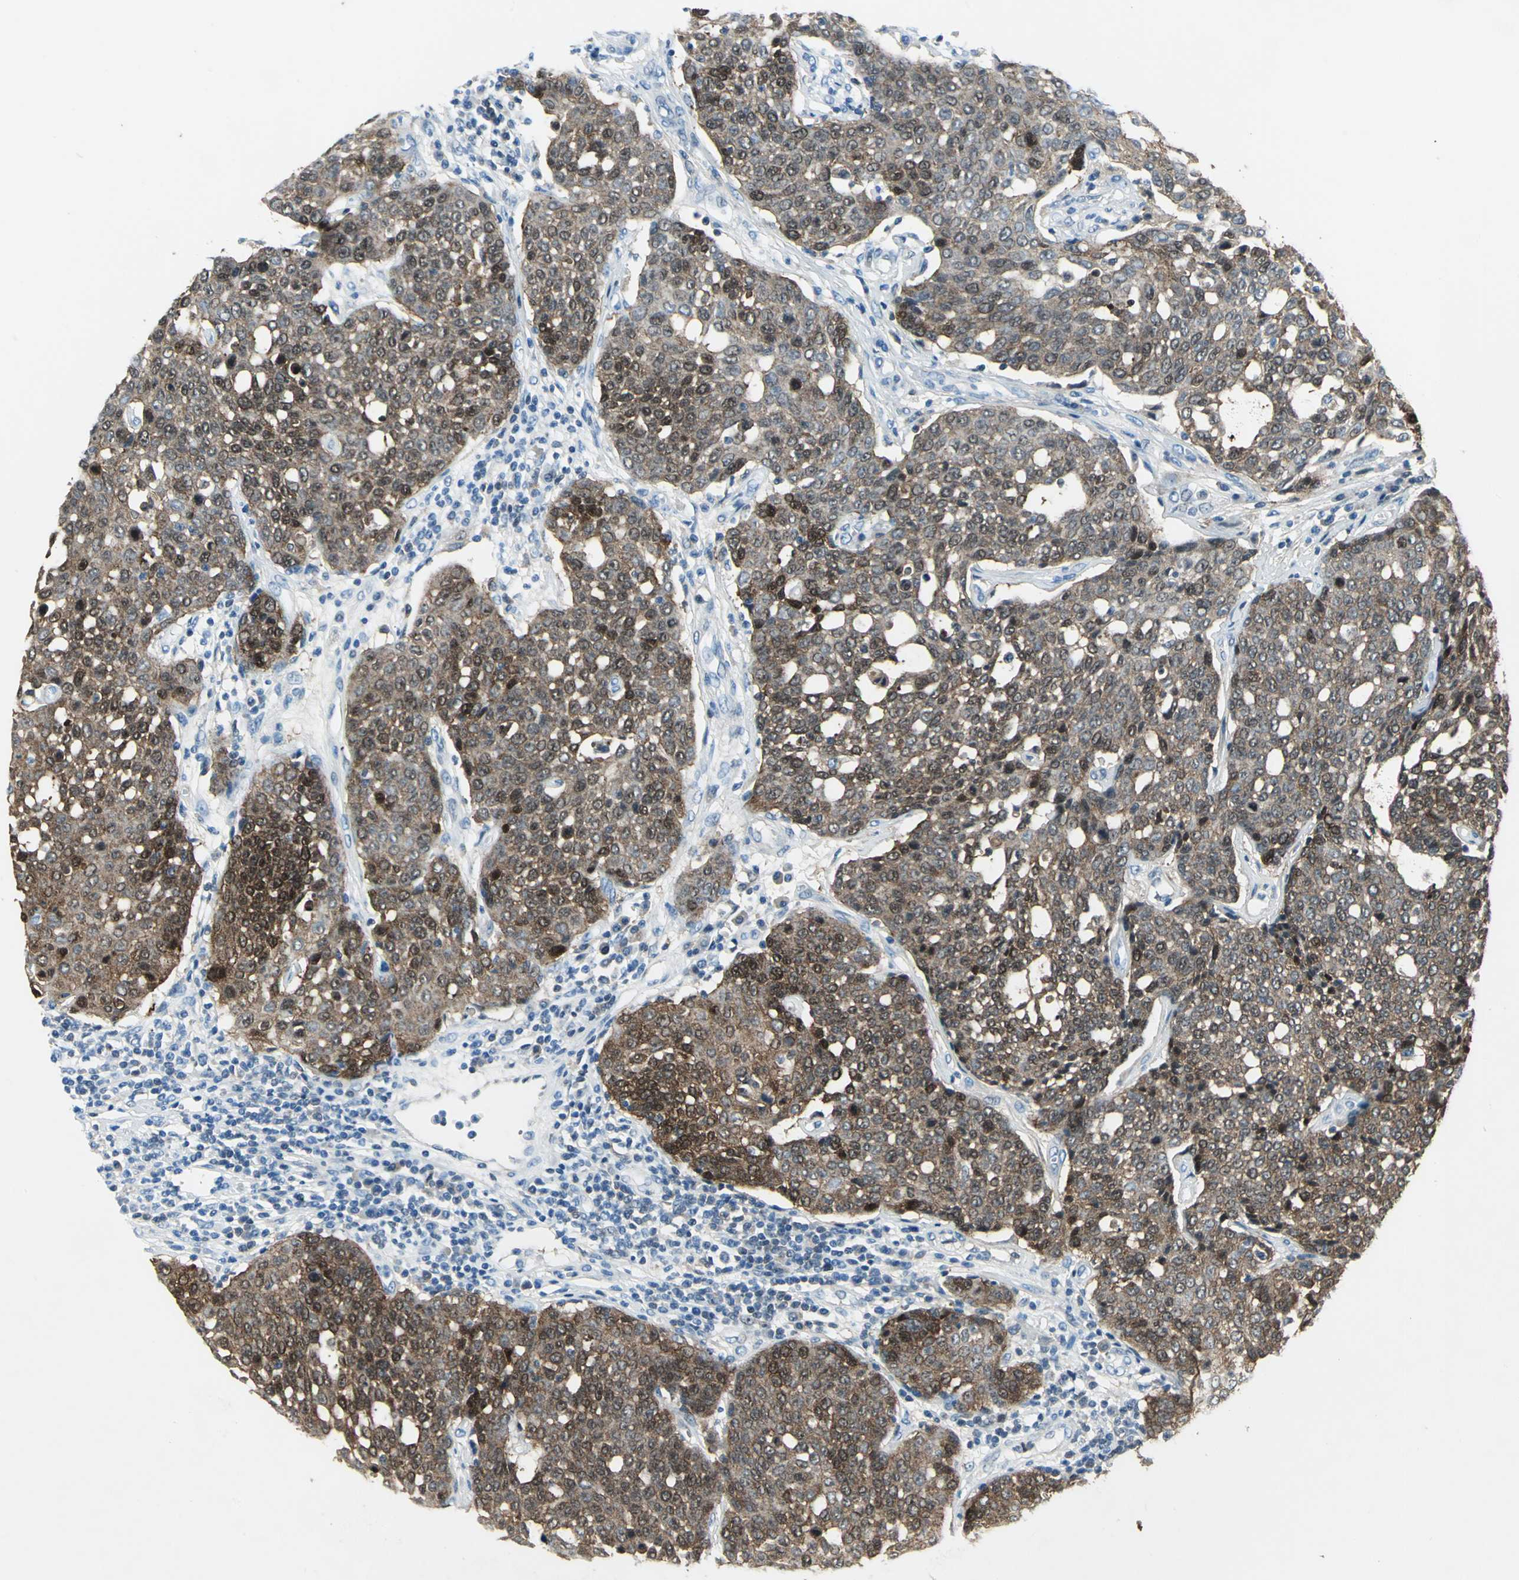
{"staining": {"intensity": "strong", "quantity": ">75%", "location": "cytoplasmic/membranous,nuclear"}, "tissue": "cervical cancer", "cell_type": "Tumor cells", "image_type": "cancer", "snomed": [{"axis": "morphology", "description": "Squamous cell carcinoma, NOS"}, {"axis": "topography", "description": "Cervix"}], "caption": "Immunohistochemical staining of human cervical squamous cell carcinoma reveals high levels of strong cytoplasmic/membranous and nuclear protein staining in approximately >75% of tumor cells. (Brightfield microscopy of DAB IHC at high magnification).", "gene": "SFN", "patient": {"sex": "female", "age": 34}}